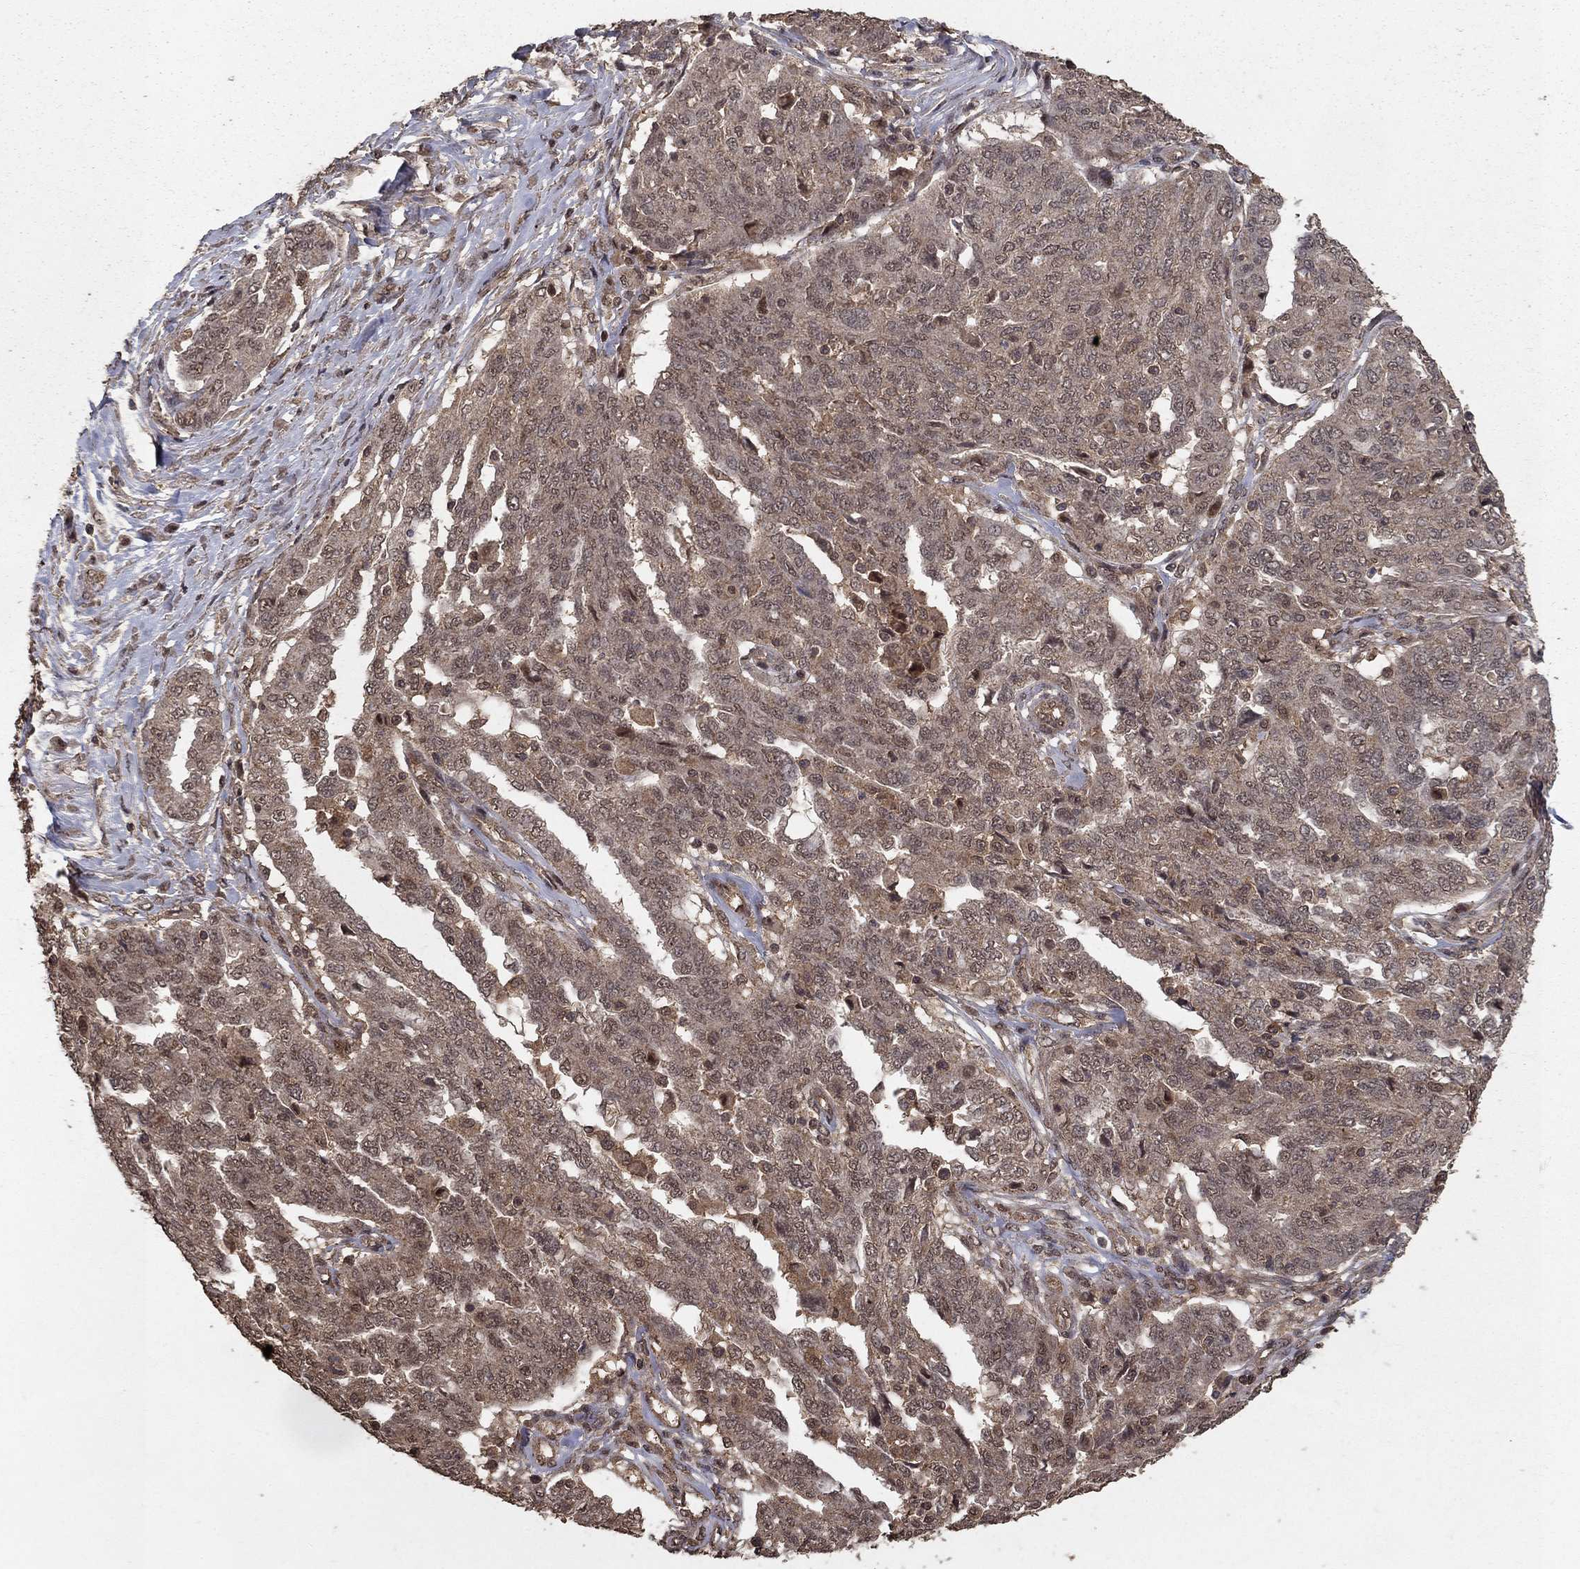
{"staining": {"intensity": "weak", "quantity": ">75%", "location": "cytoplasmic/membranous"}, "tissue": "ovarian cancer", "cell_type": "Tumor cells", "image_type": "cancer", "snomed": [{"axis": "morphology", "description": "Cystadenocarcinoma, serous, NOS"}, {"axis": "topography", "description": "Ovary"}], "caption": "IHC staining of ovarian serous cystadenocarcinoma, which displays low levels of weak cytoplasmic/membranous positivity in about >75% of tumor cells indicating weak cytoplasmic/membranous protein expression. The staining was performed using DAB (3,3'-diaminobenzidine) (brown) for protein detection and nuclei were counterstained in hematoxylin (blue).", "gene": "PRDM1", "patient": {"sex": "female", "age": 67}}